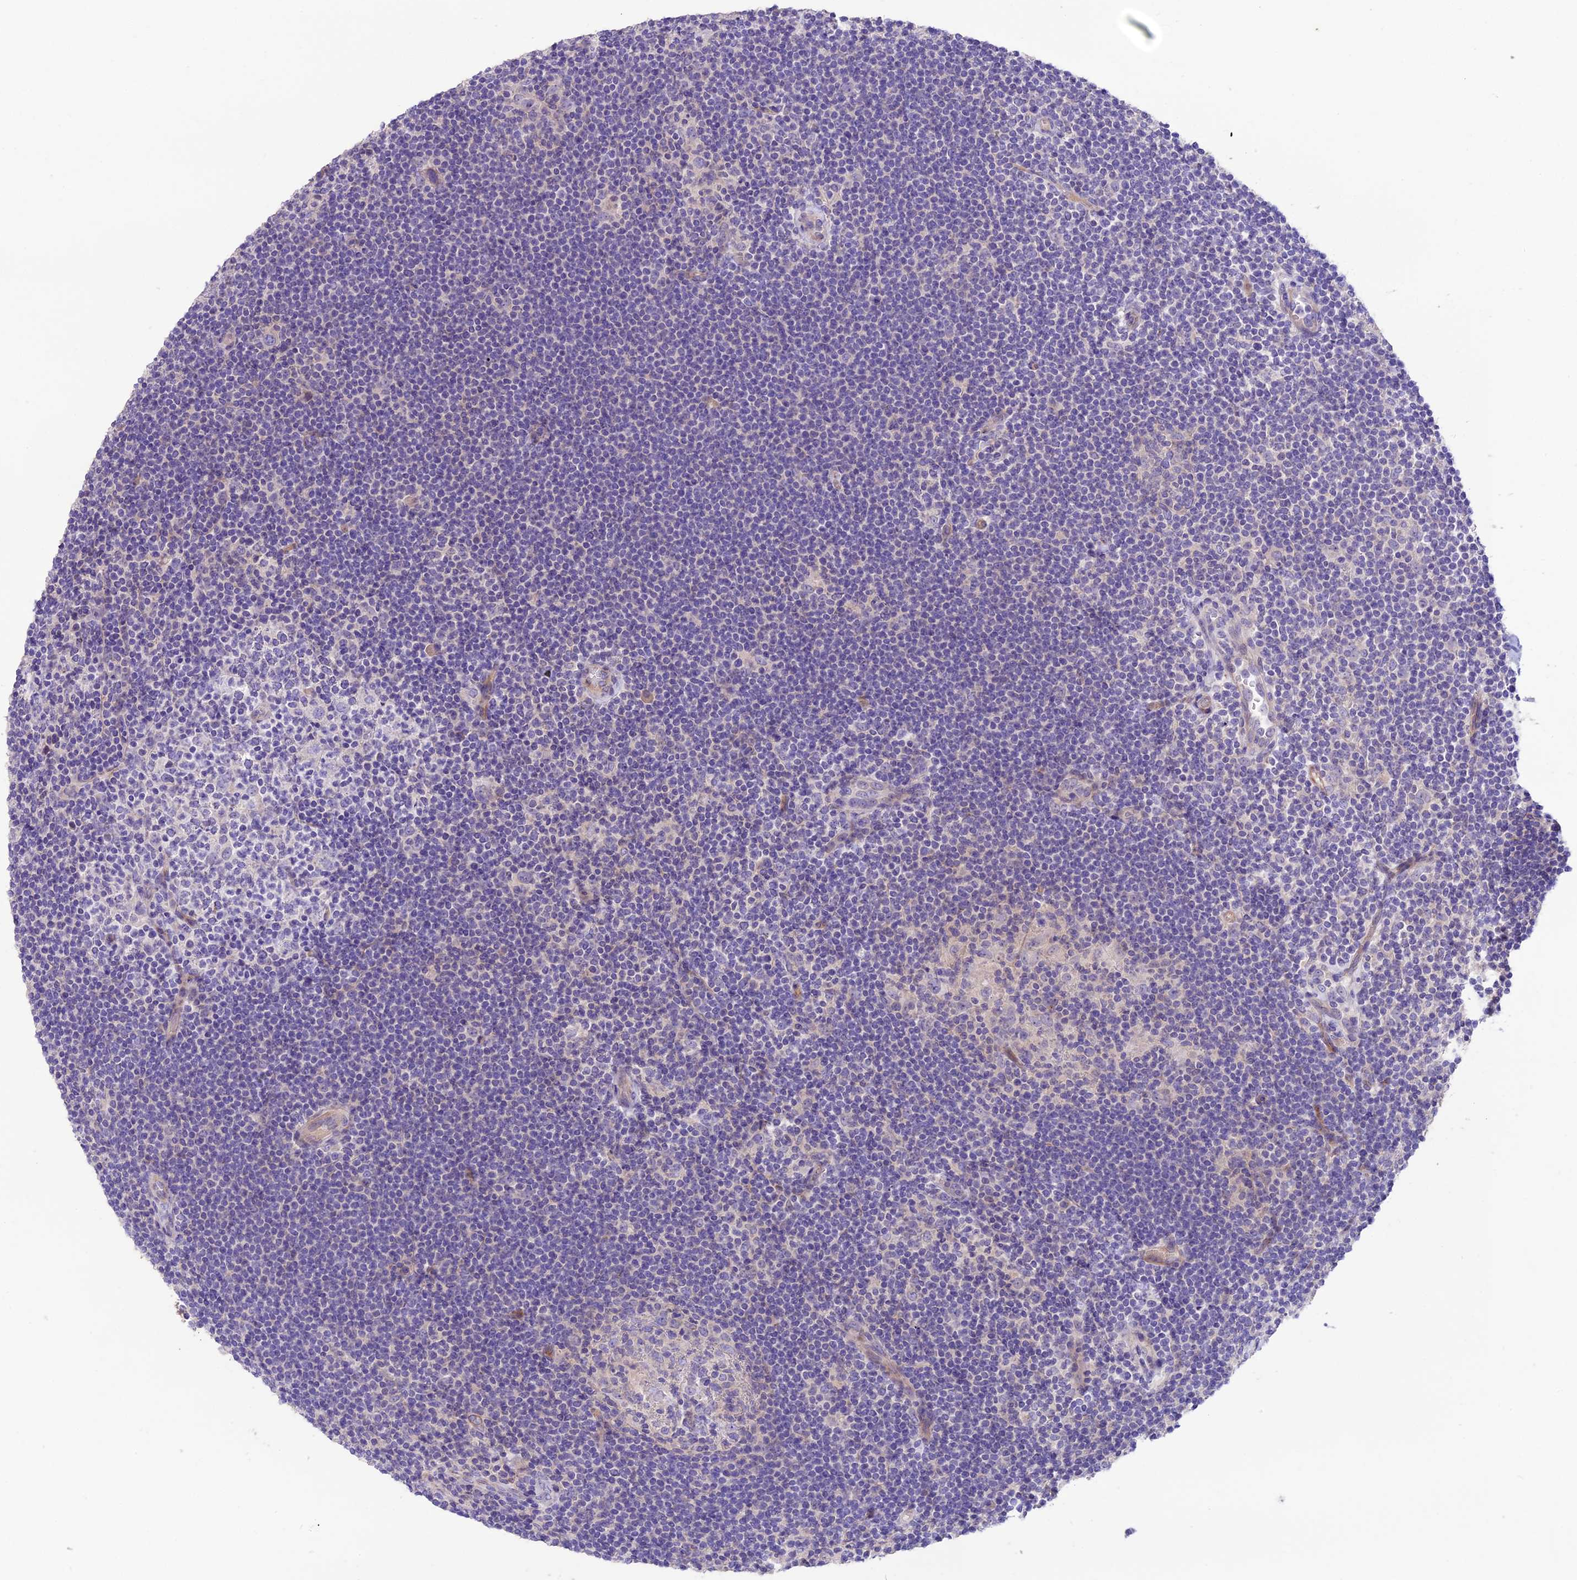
{"staining": {"intensity": "negative", "quantity": "none", "location": "none"}, "tissue": "lymphoma", "cell_type": "Tumor cells", "image_type": "cancer", "snomed": [{"axis": "morphology", "description": "Hodgkin's disease, NOS"}, {"axis": "topography", "description": "Lymph node"}], "caption": "Image shows no significant protein expression in tumor cells of lymphoma. Brightfield microscopy of immunohistochemistry (IHC) stained with DAB (brown) and hematoxylin (blue), captured at high magnification.", "gene": "CD99L2", "patient": {"sex": "female", "age": 57}}